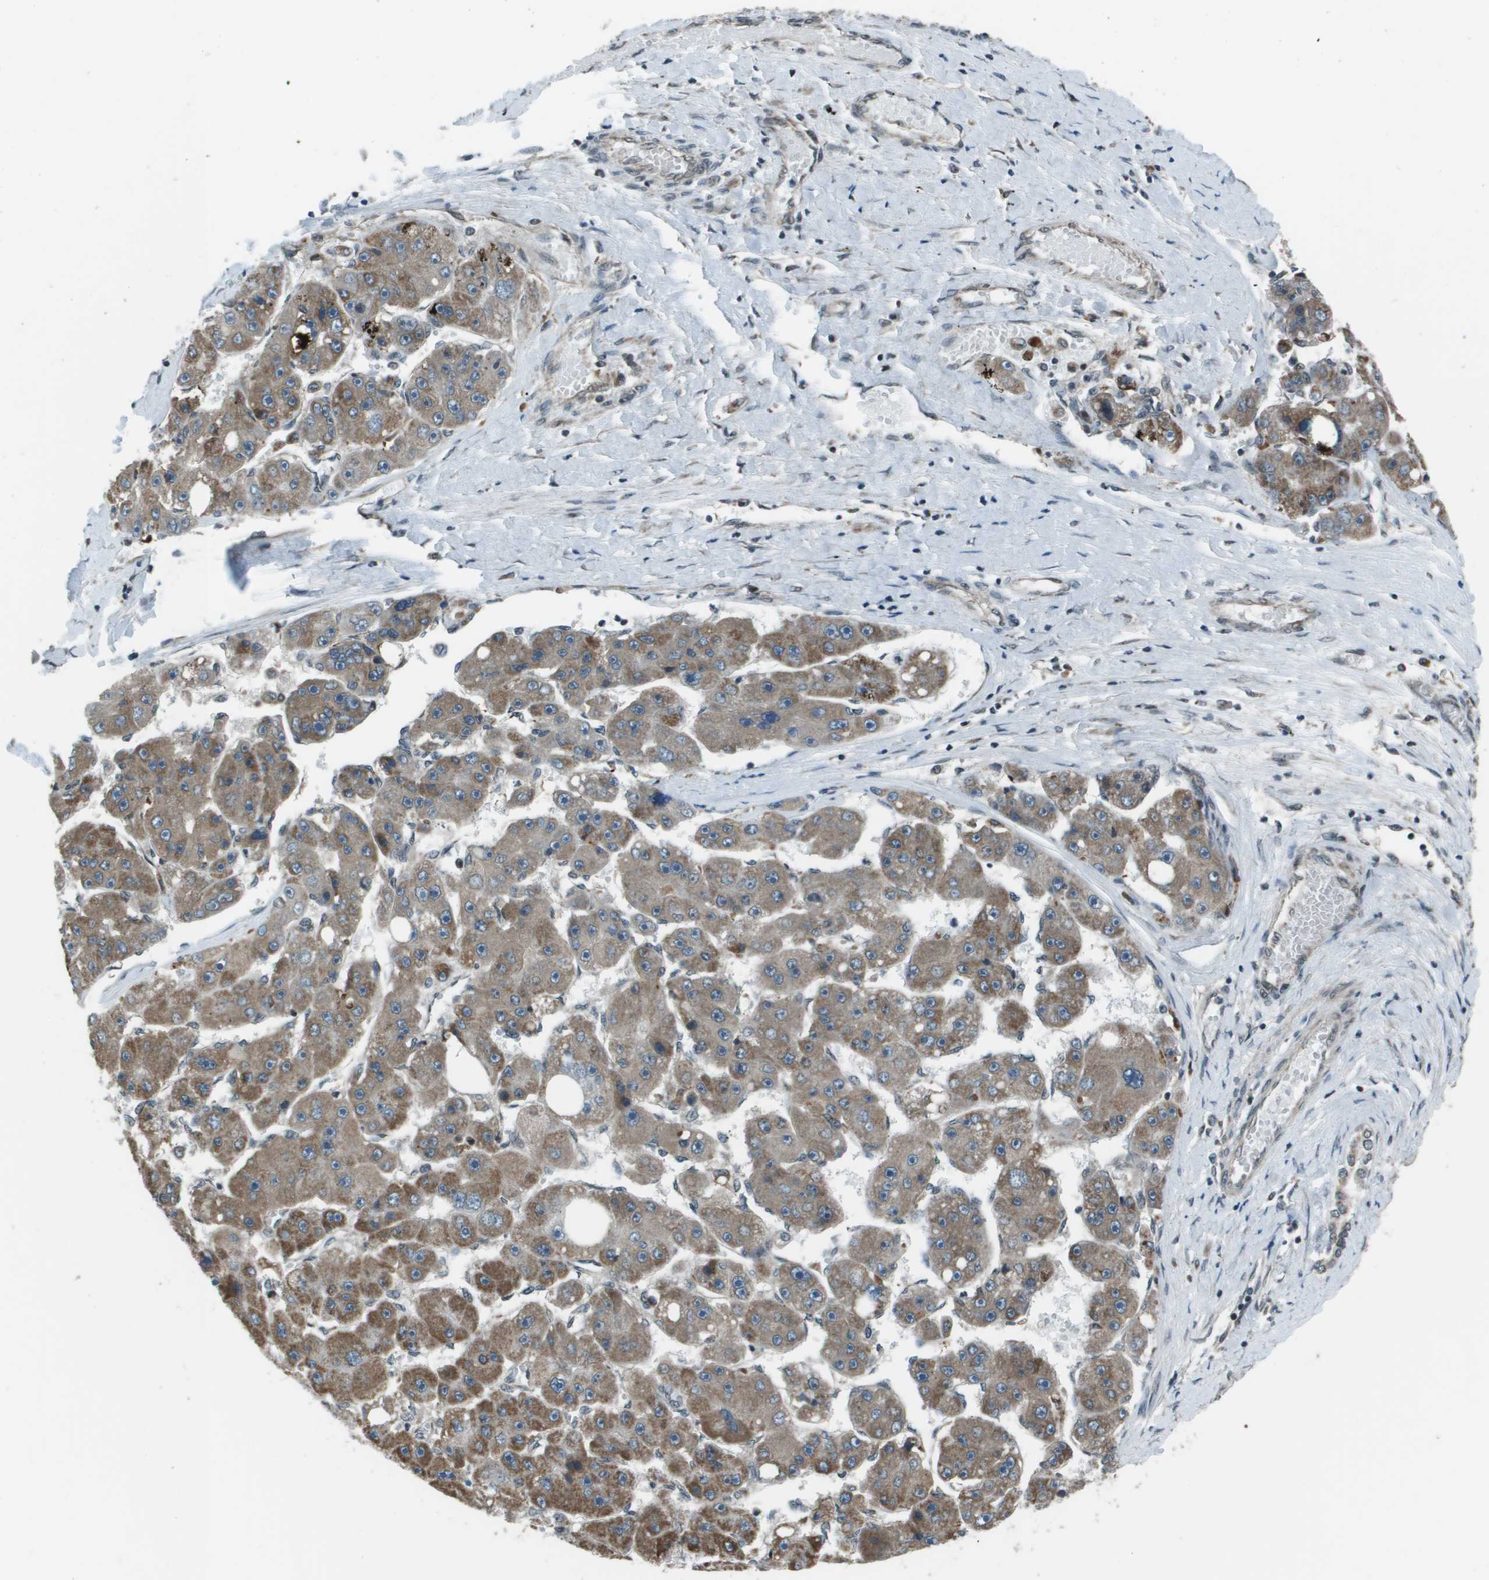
{"staining": {"intensity": "moderate", "quantity": ">75%", "location": "cytoplasmic/membranous"}, "tissue": "liver cancer", "cell_type": "Tumor cells", "image_type": "cancer", "snomed": [{"axis": "morphology", "description": "Carcinoma, Hepatocellular, NOS"}, {"axis": "topography", "description": "Liver"}], "caption": "IHC of human liver hepatocellular carcinoma exhibits medium levels of moderate cytoplasmic/membranous expression in approximately >75% of tumor cells. The protein is stained brown, and the nuclei are stained in blue (DAB (3,3'-diaminobenzidine) IHC with brightfield microscopy, high magnification).", "gene": "PPFIA1", "patient": {"sex": "female", "age": 61}}